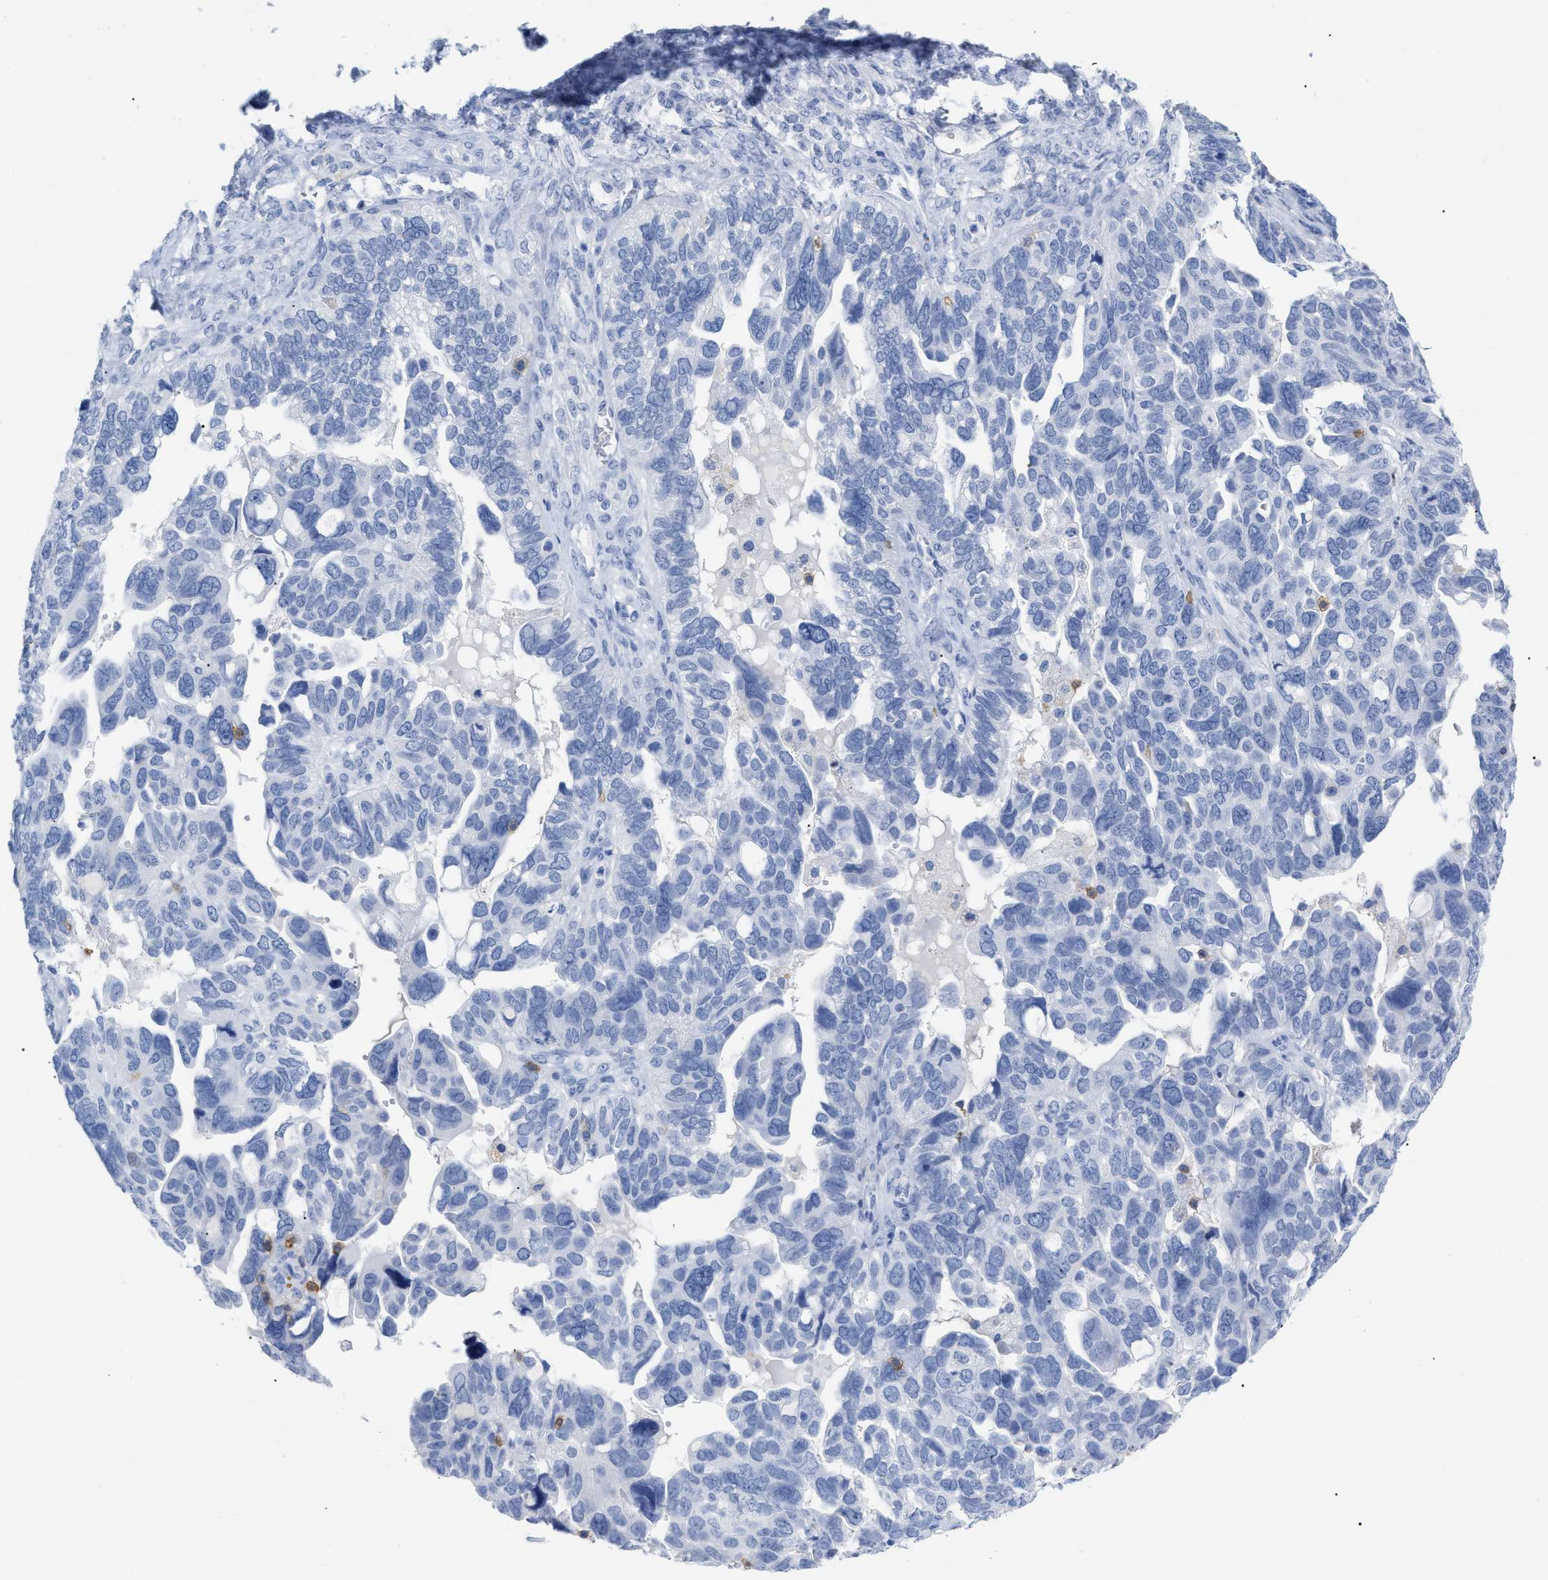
{"staining": {"intensity": "negative", "quantity": "none", "location": "none"}, "tissue": "ovarian cancer", "cell_type": "Tumor cells", "image_type": "cancer", "snomed": [{"axis": "morphology", "description": "Cystadenocarcinoma, serous, NOS"}, {"axis": "topography", "description": "Ovary"}], "caption": "Tumor cells show no significant protein positivity in ovarian serous cystadenocarcinoma.", "gene": "CD5", "patient": {"sex": "female", "age": 79}}